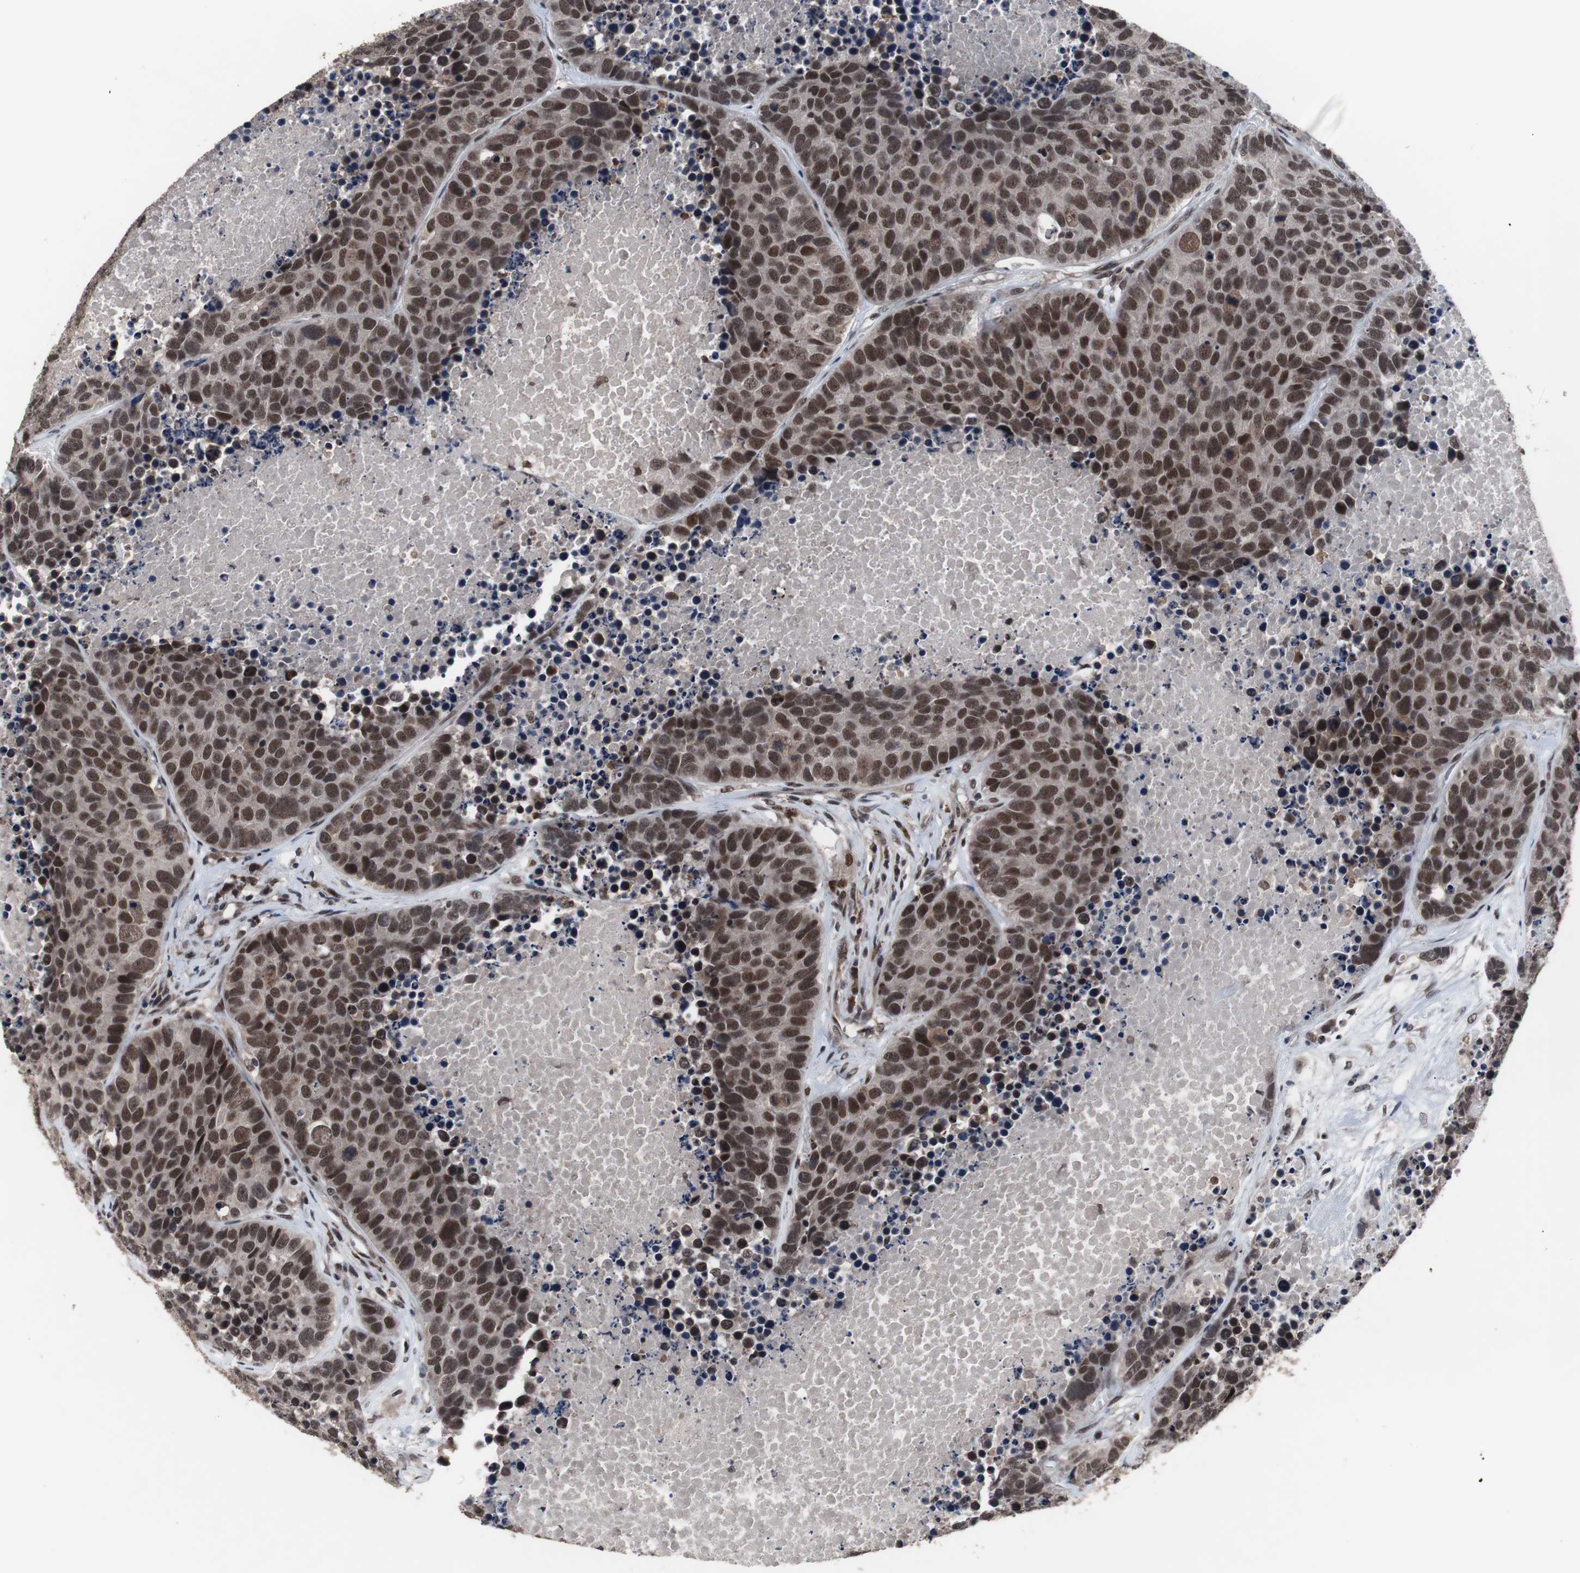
{"staining": {"intensity": "strong", "quantity": ">75%", "location": "nuclear"}, "tissue": "carcinoid", "cell_type": "Tumor cells", "image_type": "cancer", "snomed": [{"axis": "morphology", "description": "Carcinoid, malignant, NOS"}, {"axis": "topography", "description": "Lung"}], "caption": "Immunohistochemistry (IHC) photomicrograph of carcinoid stained for a protein (brown), which demonstrates high levels of strong nuclear staining in approximately >75% of tumor cells.", "gene": "GTF2F2", "patient": {"sex": "male", "age": 60}}